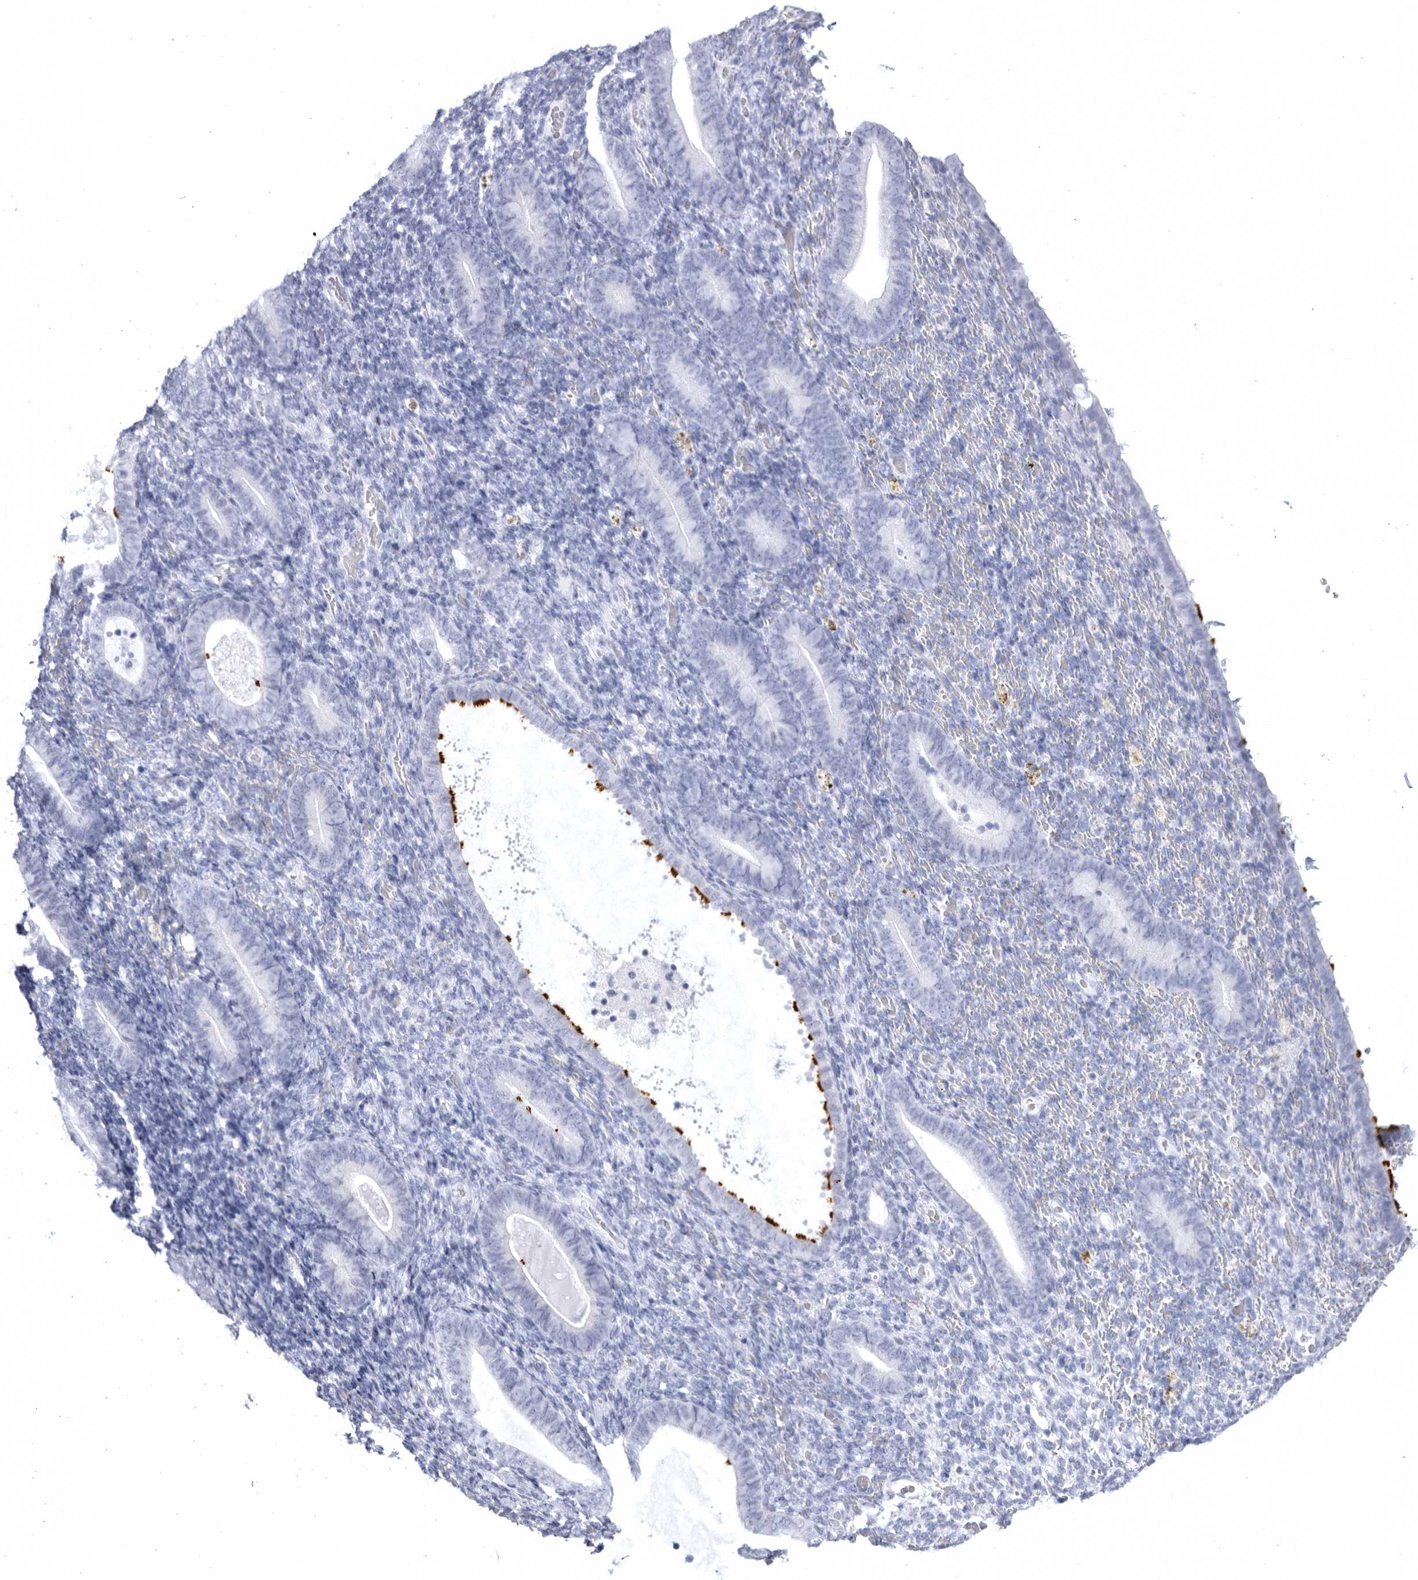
{"staining": {"intensity": "negative", "quantity": "none", "location": "none"}, "tissue": "endometrium", "cell_type": "Cells in endometrial stroma", "image_type": "normal", "snomed": [{"axis": "morphology", "description": "Normal tissue, NOS"}, {"axis": "topography", "description": "Endometrium"}], "caption": "A photomicrograph of endometrium stained for a protein demonstrates no brown staining in cells in endometrial stroma.", "gene": "CCDC181", "patient": {"sex": "female", "age": 51}}